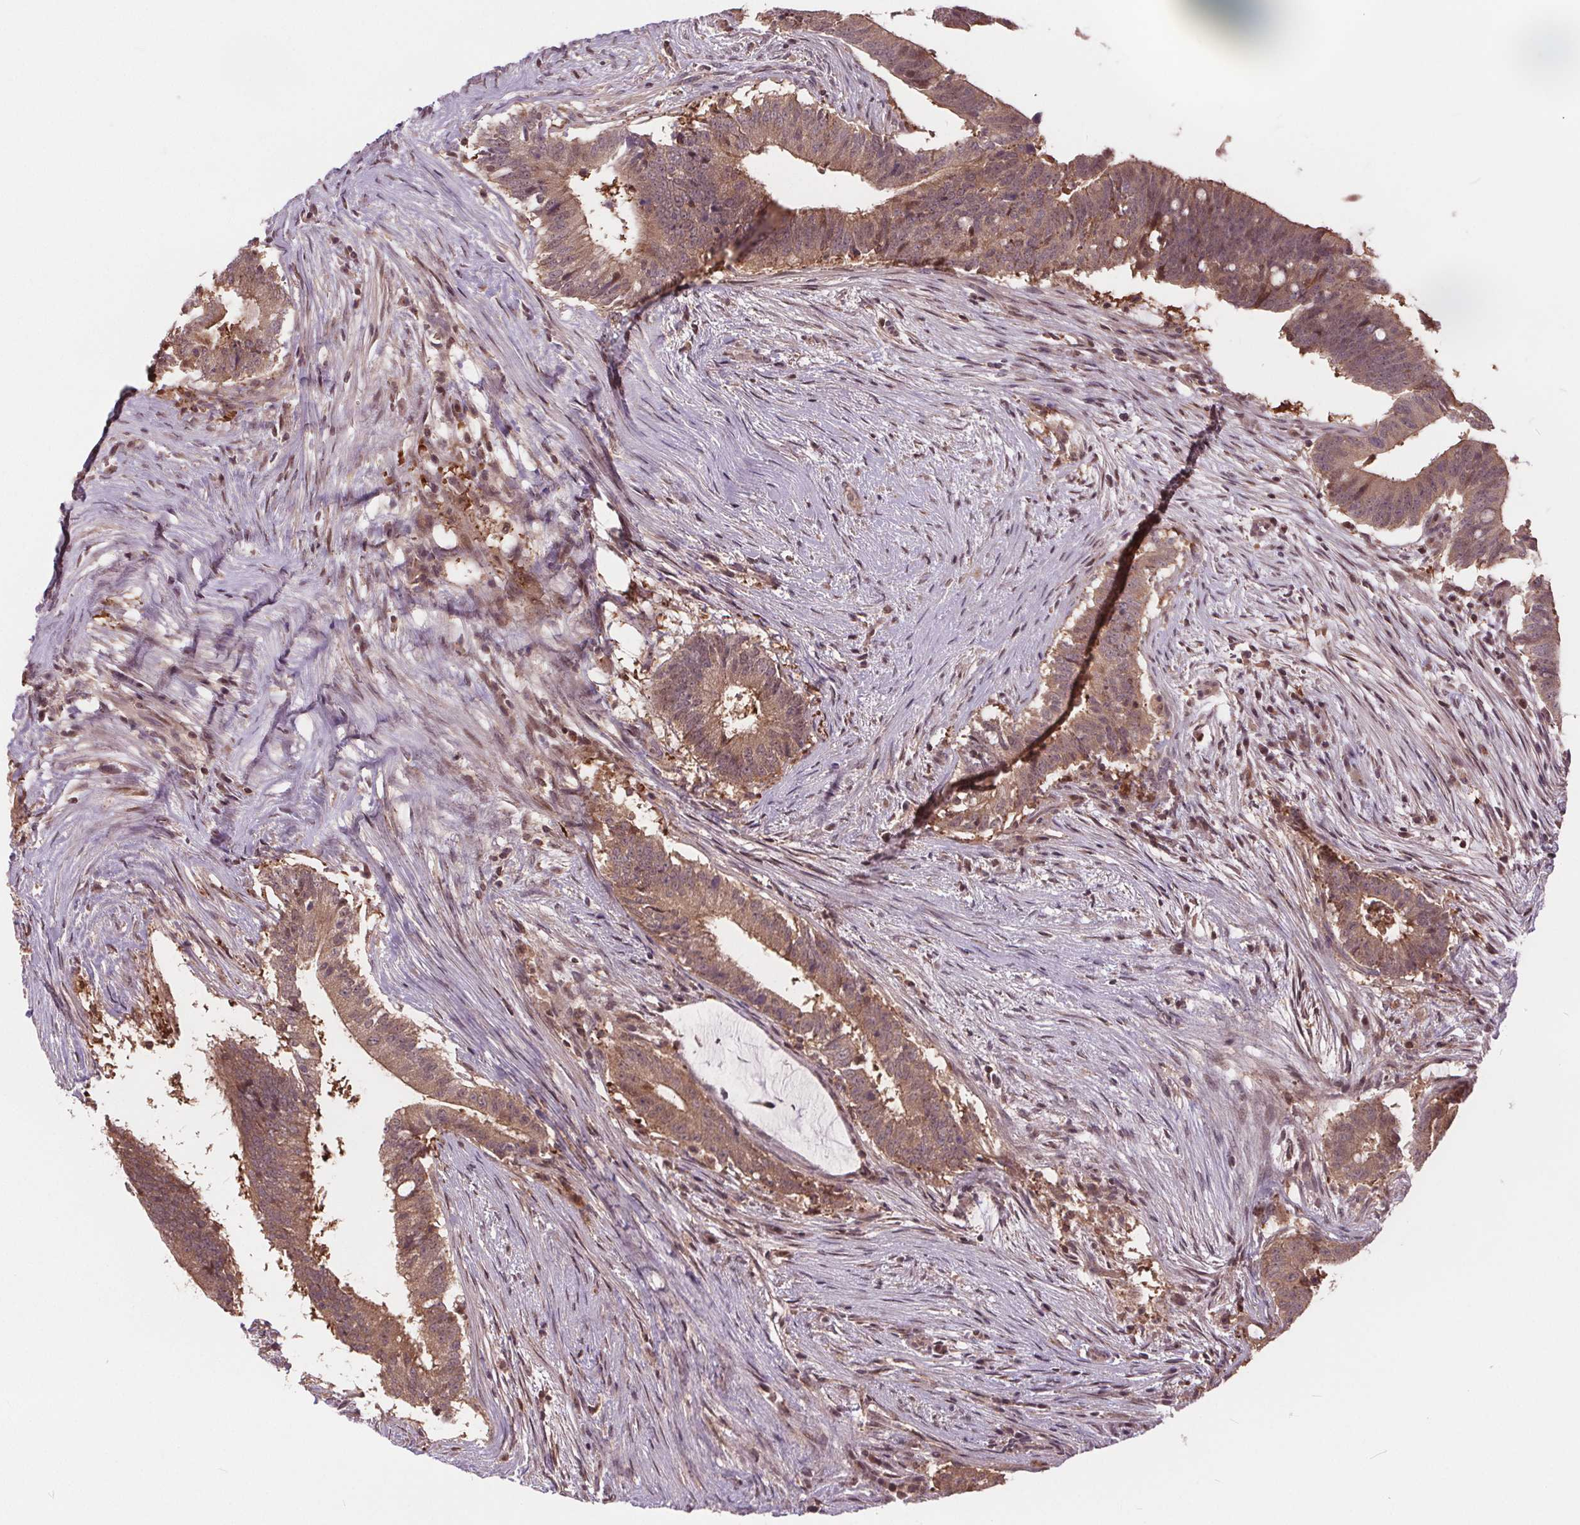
{"staining": {"intensity": "moderate", "quantity": ">75%", "location": "cytoplasmic/membranous"}, "tissue": "colorectal cancer", "cell_type": "Tumor cells", "image_type": "cancer", "snomed": [{"axis": "morphology", "description": "Adenocarcinoma, NOS"}, {"axis": "topography", "description": "Colon"}], "caption": "Colorectal cancer (adenocarcinoma) stained with immunohistochemistry exhibits moderate cytoplasmic/membranous staining in about >75% of tumor cells. Using DAB (3,3'-diaminobenzidine) (brown) and hematoxylin (blue) stains, captured at high magnification using brightfield microscopy.", "gene": "HIF1AN", "patient": {"sex": "female", "age": 43}}